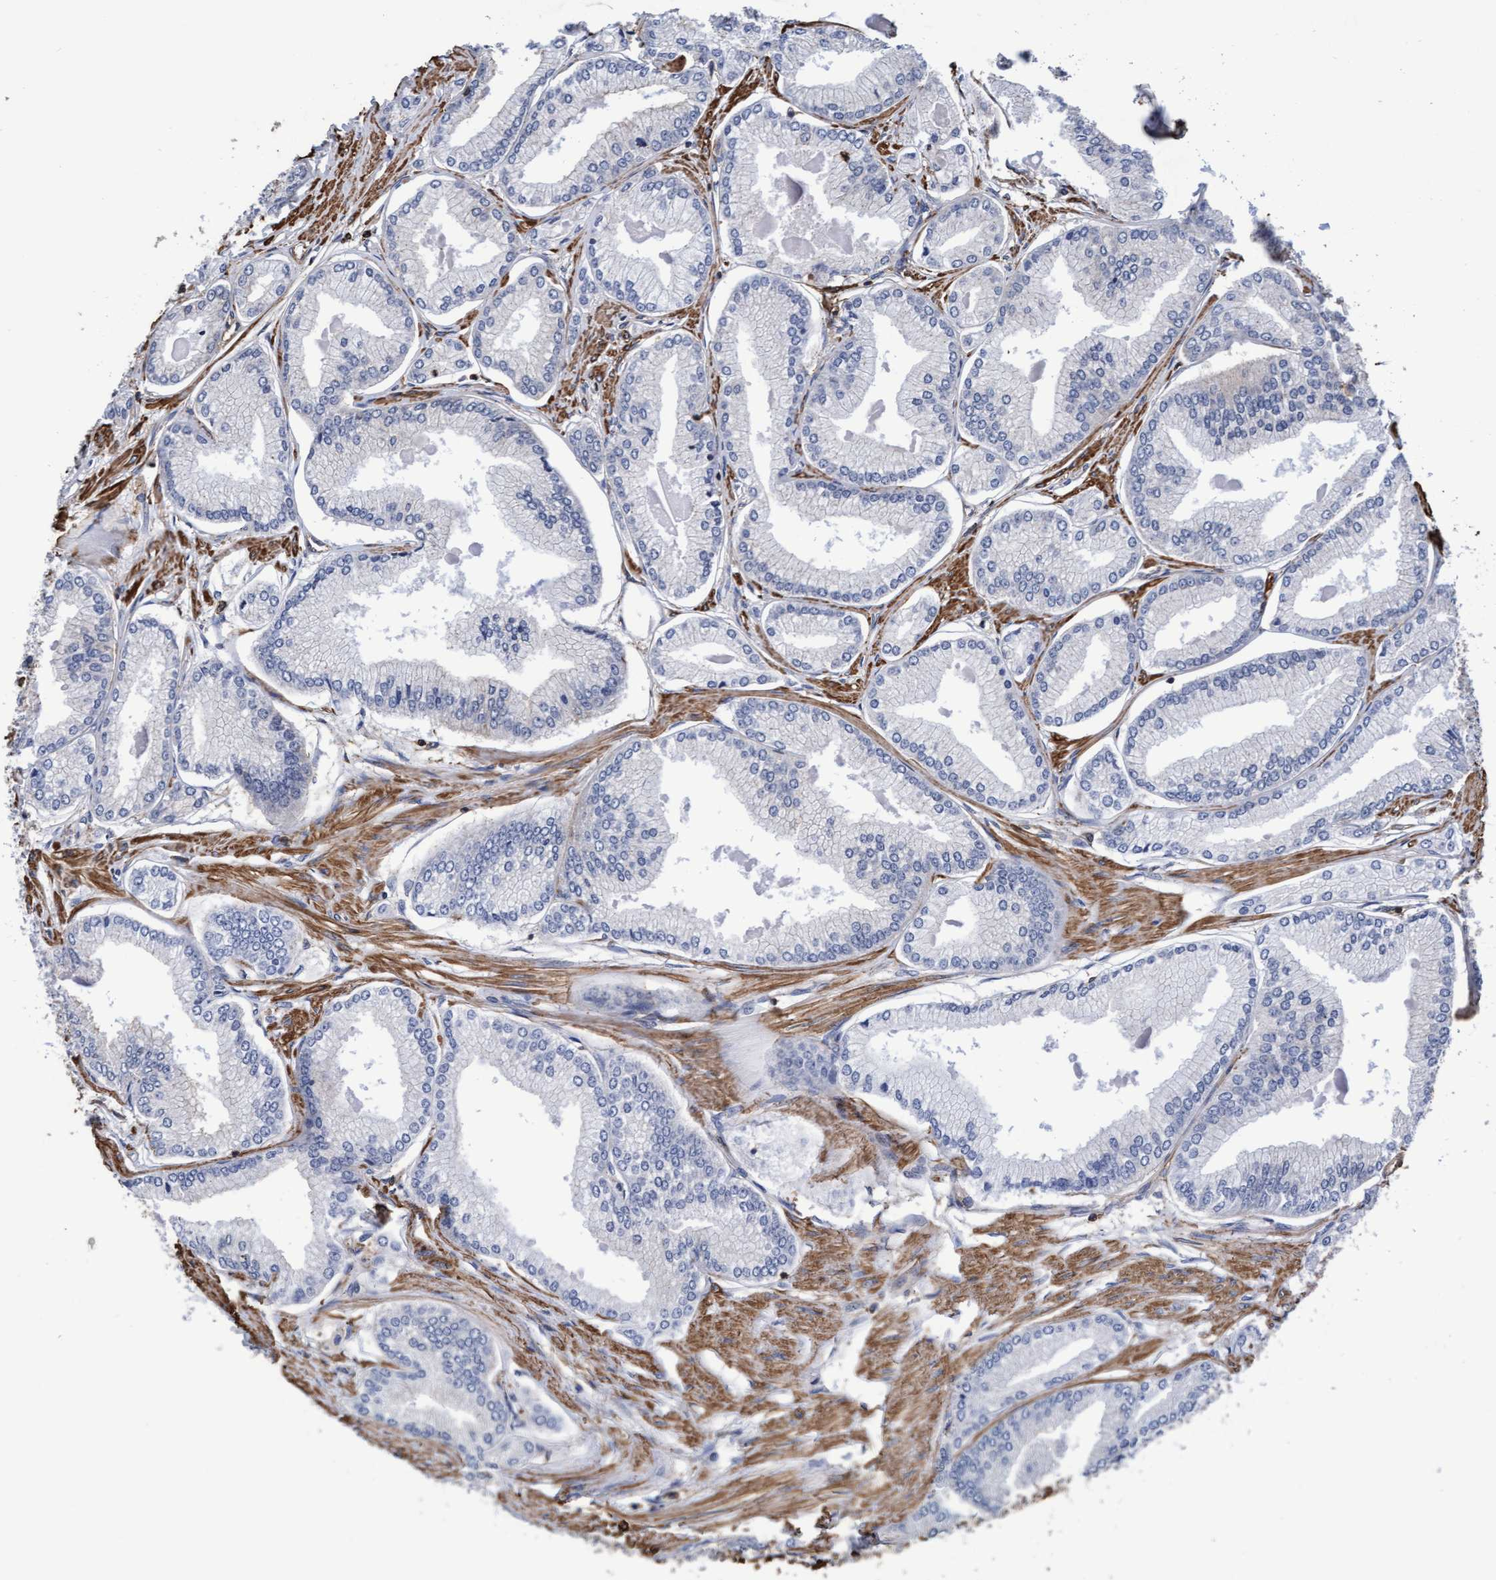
{"staining": {"intensity": "negative", "quantity": "none", "location": "none"}, "tissue": "prostate cancer", "cell_type": "Tumor cells", "image_type": "cancer", "snomed": [{"axis": "morphology", "description": "Adenocarcinoma, Low grade"}, {"axis": "topography", "description": "Prostate"}], "caption": "This is a photomicrograph of immunohistochemistry (IHC) staining of prostate low-grade adenocarcinoma, which shows no staining in tumor cells.", "gene": "GRHPR", "patient": {"sex": "male", "age": 52}}